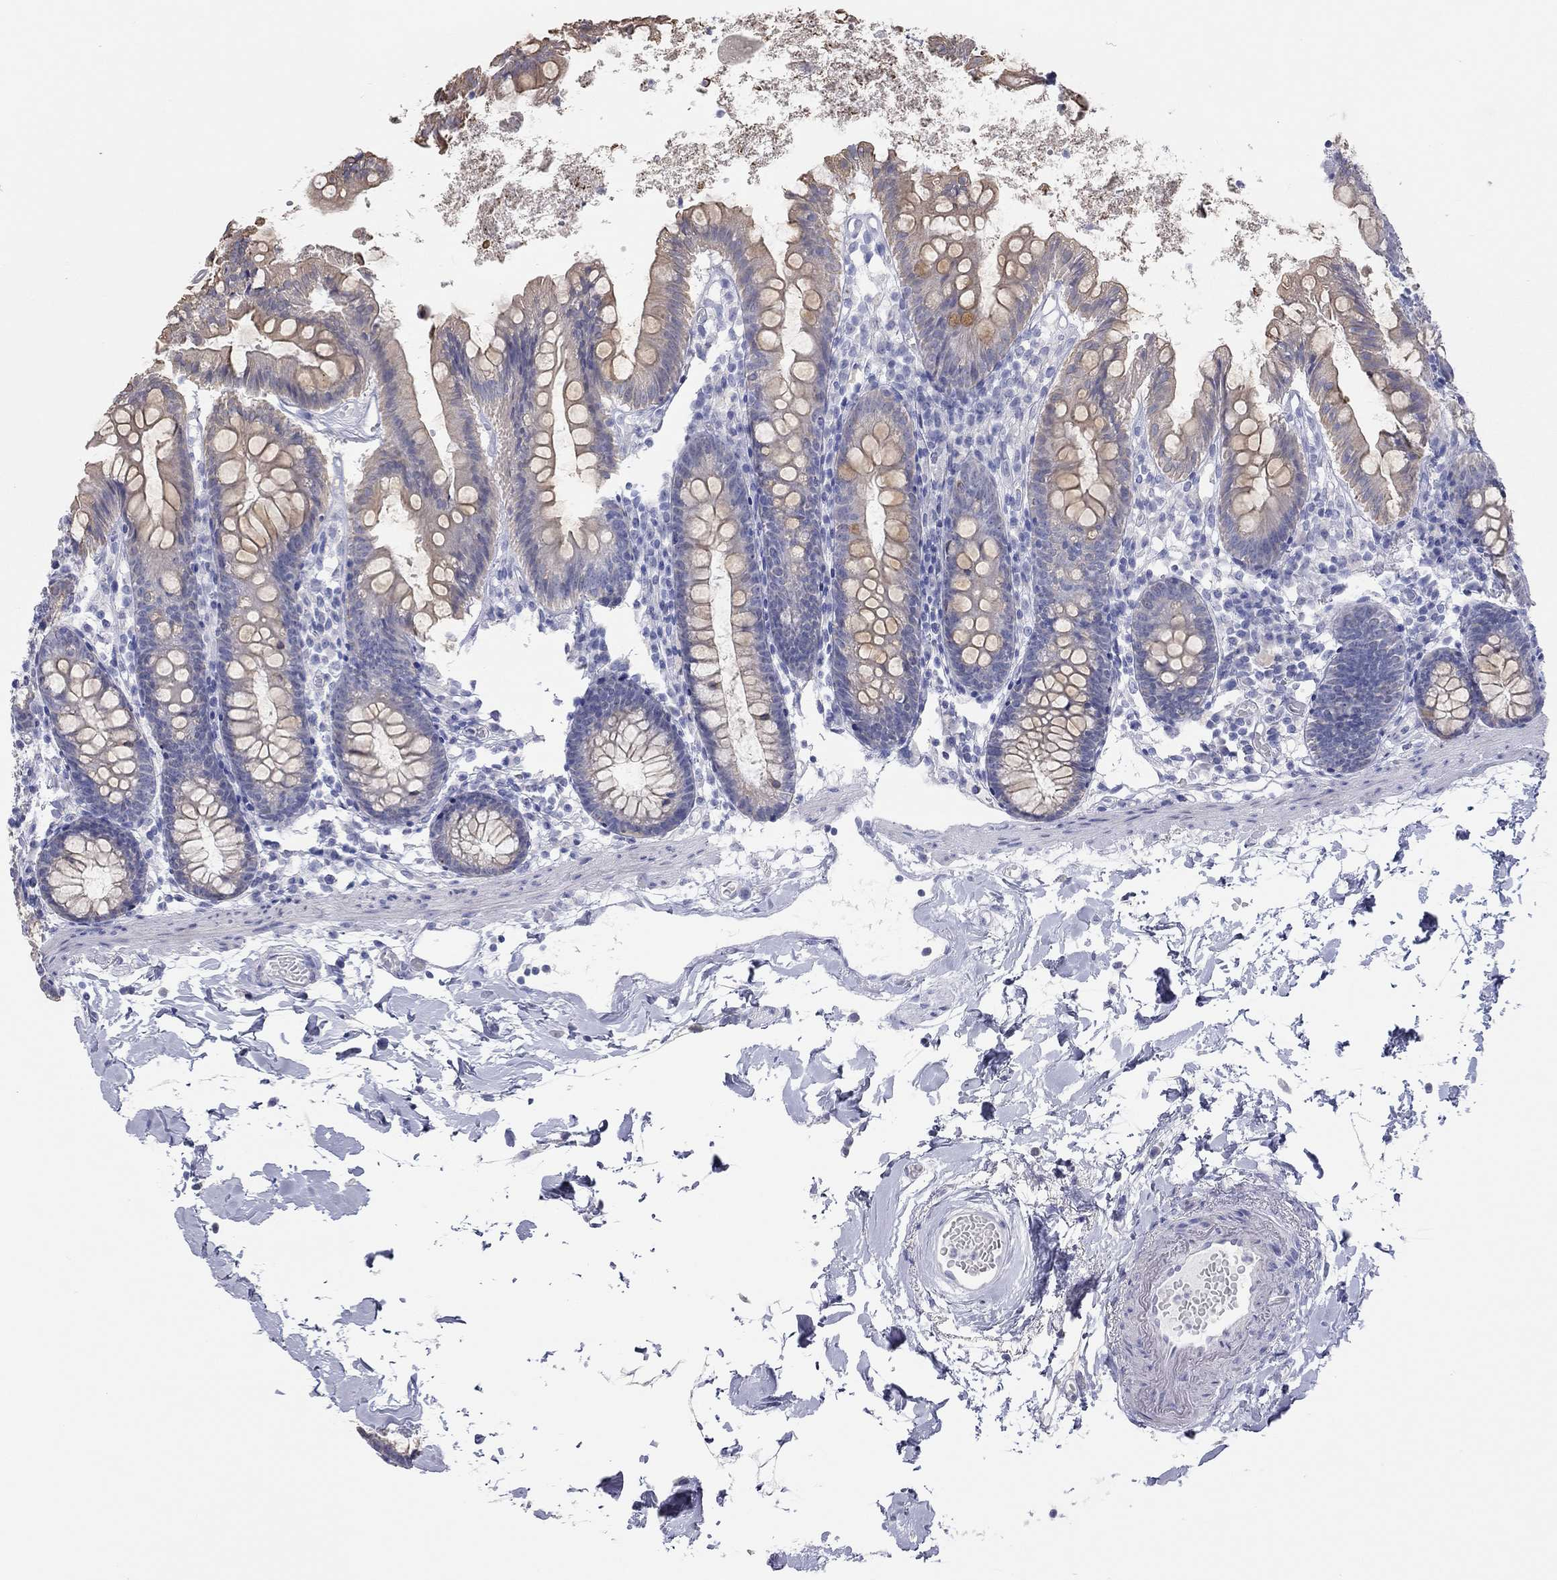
{"staining": {"intensity": "weak", "quantity": ">75%", "location": "cytoplasmic/membranous"}, "tissue": "small intestine", "cell_type": "Glandular cells", "image_type": "normal", "snomed": [{"axis": "morphology", "description": "Normal tissue, NOS"}, {"axis": "topography", "description": "Small intestine"}], "caption": "Protein staining of unremarkable small intestine demonstrates weak cytoplasmic/membranous expression in approximately >75% of glandular cells.", "gene": "AK8", "patient": {"sex": "female", "age": 90}}